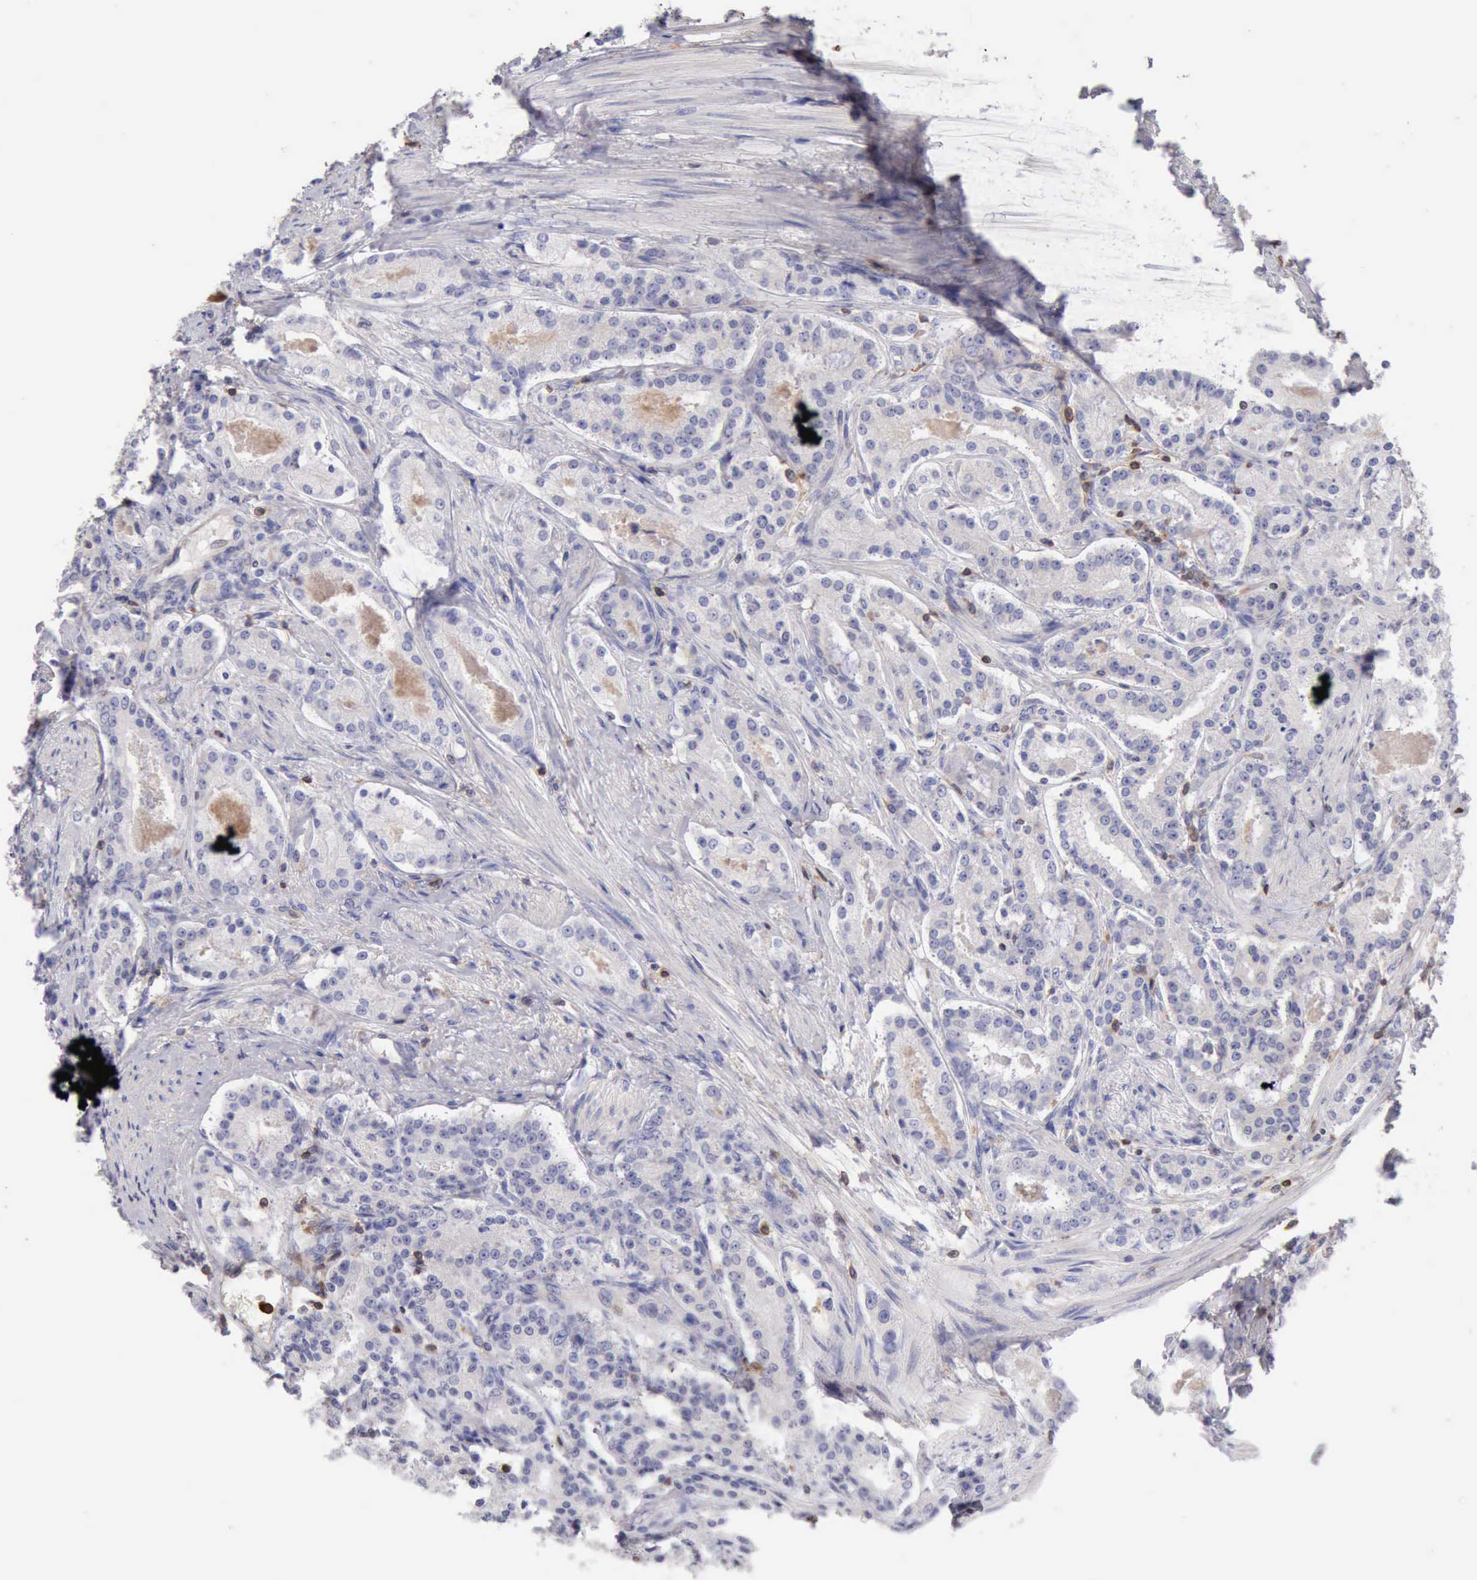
{"staining": {"intensity": "negative", "quantity": "none", "location": "none"}, "tissue": "prostate cancer", "cell_type": "Tumor cells", "image_type": "cancer", "snomed": [{"axis": "morphology", "description": "Adenocarcinoma, Medium grade"}, {"axis": "topography", "description": "Prostate"}], "caption": "This is an immunohistochemistry (IHC) photomicrograph of human medium-grade adenocarcinoma (prostate). There is no expression in tumor cells.", "gene": "SASH3", "patient": {"sex": "male", "age": 72}}